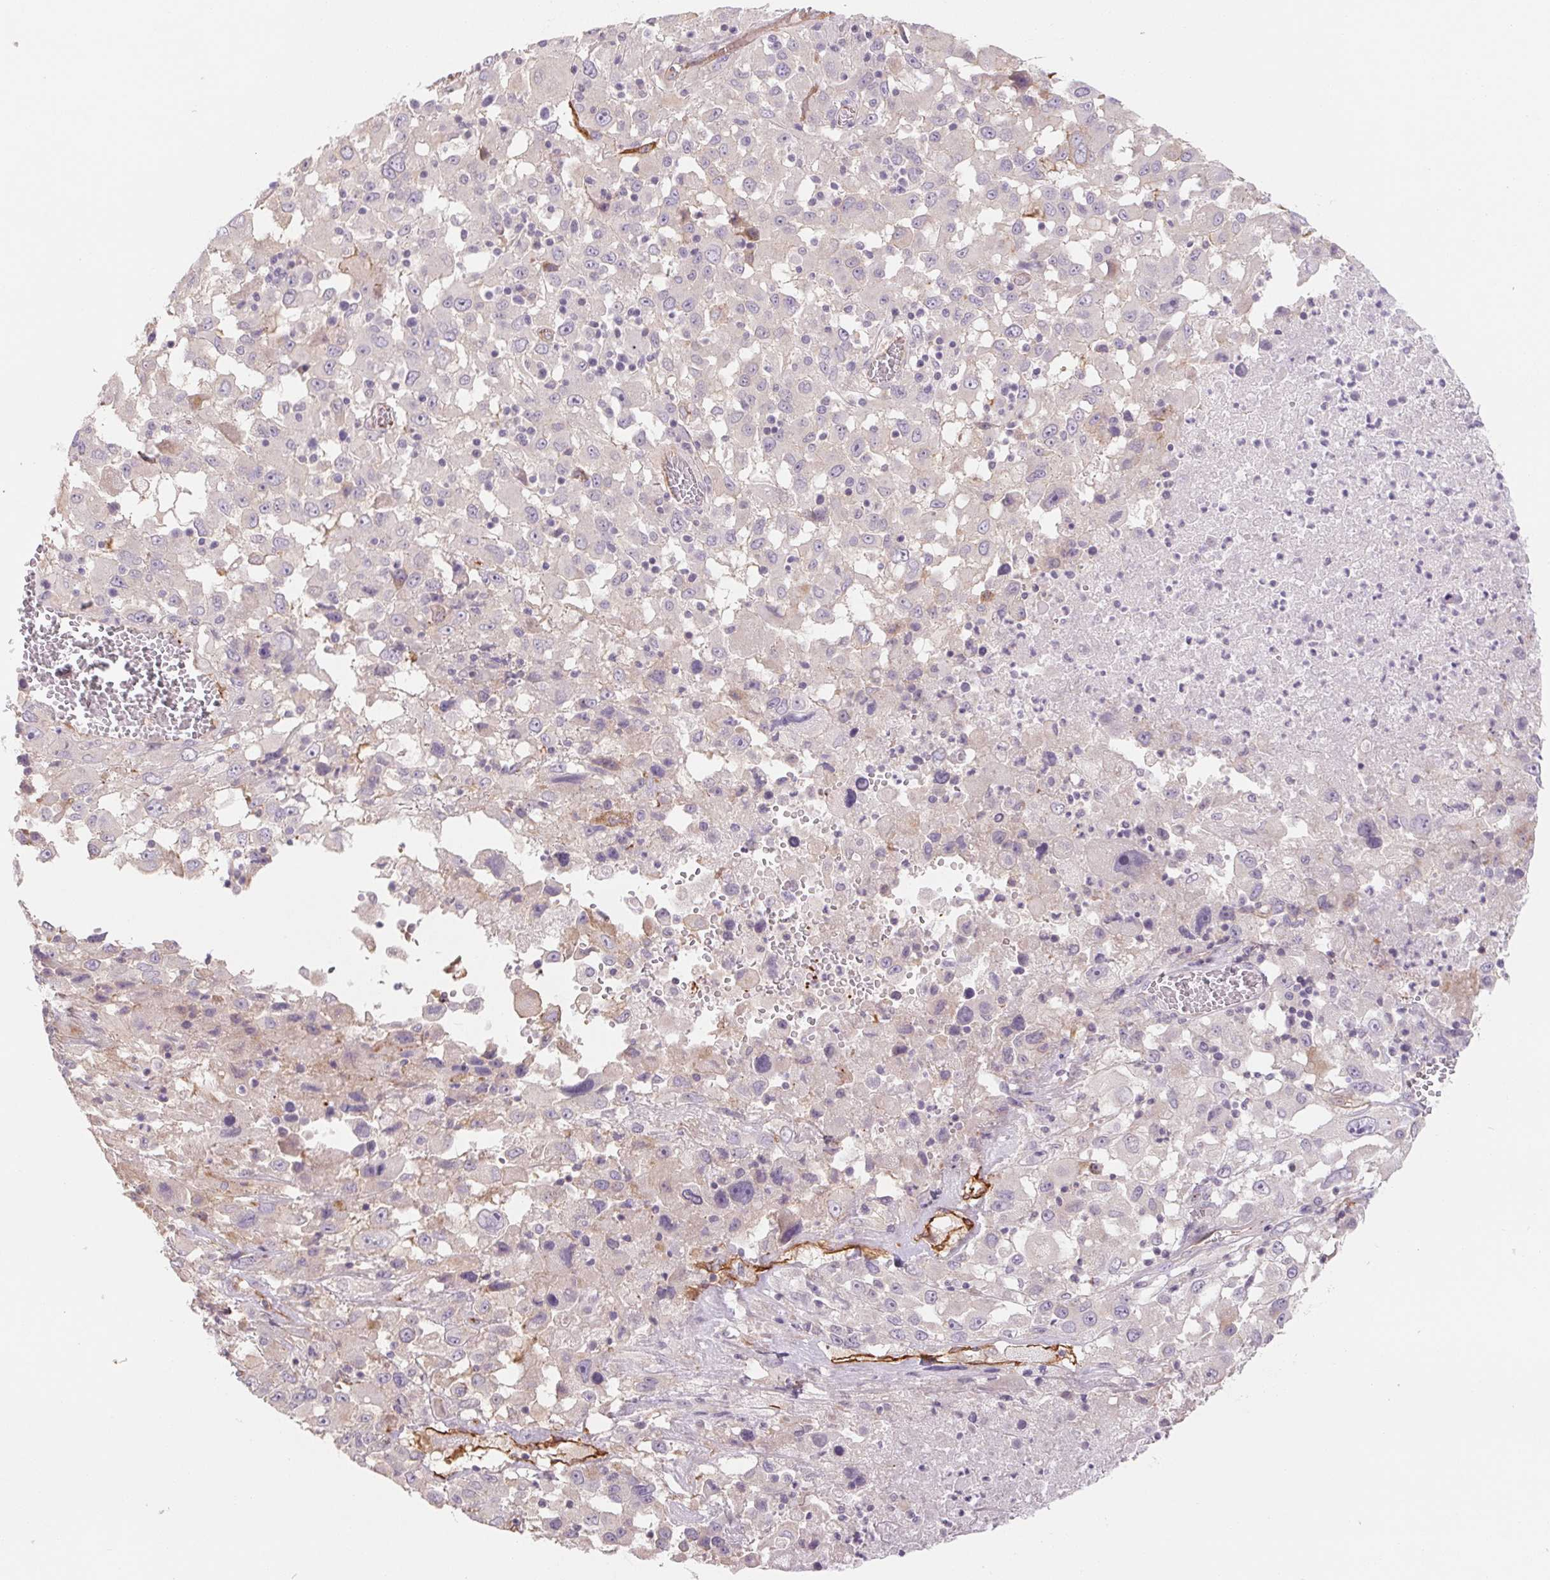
{"staining": {"intensity": "negative", "quantity": "none", "location": "none"}, "tissue": "melanoma", "cell_type": "Tumor cells", "image_type": "cancer", "snomed": [{"axis": "morphology", "description": "Malignant melanoma, Metastatic site"}, {"axis": "topography", "description": "Soft tissue"}], "caption": "This is an immunohistochemistry (IHC) micrograph of human melanoma. There is no positivity in tumor cells.", "gene": "ANKRD13B", "patient": {"sex": "male", "age": 50}}